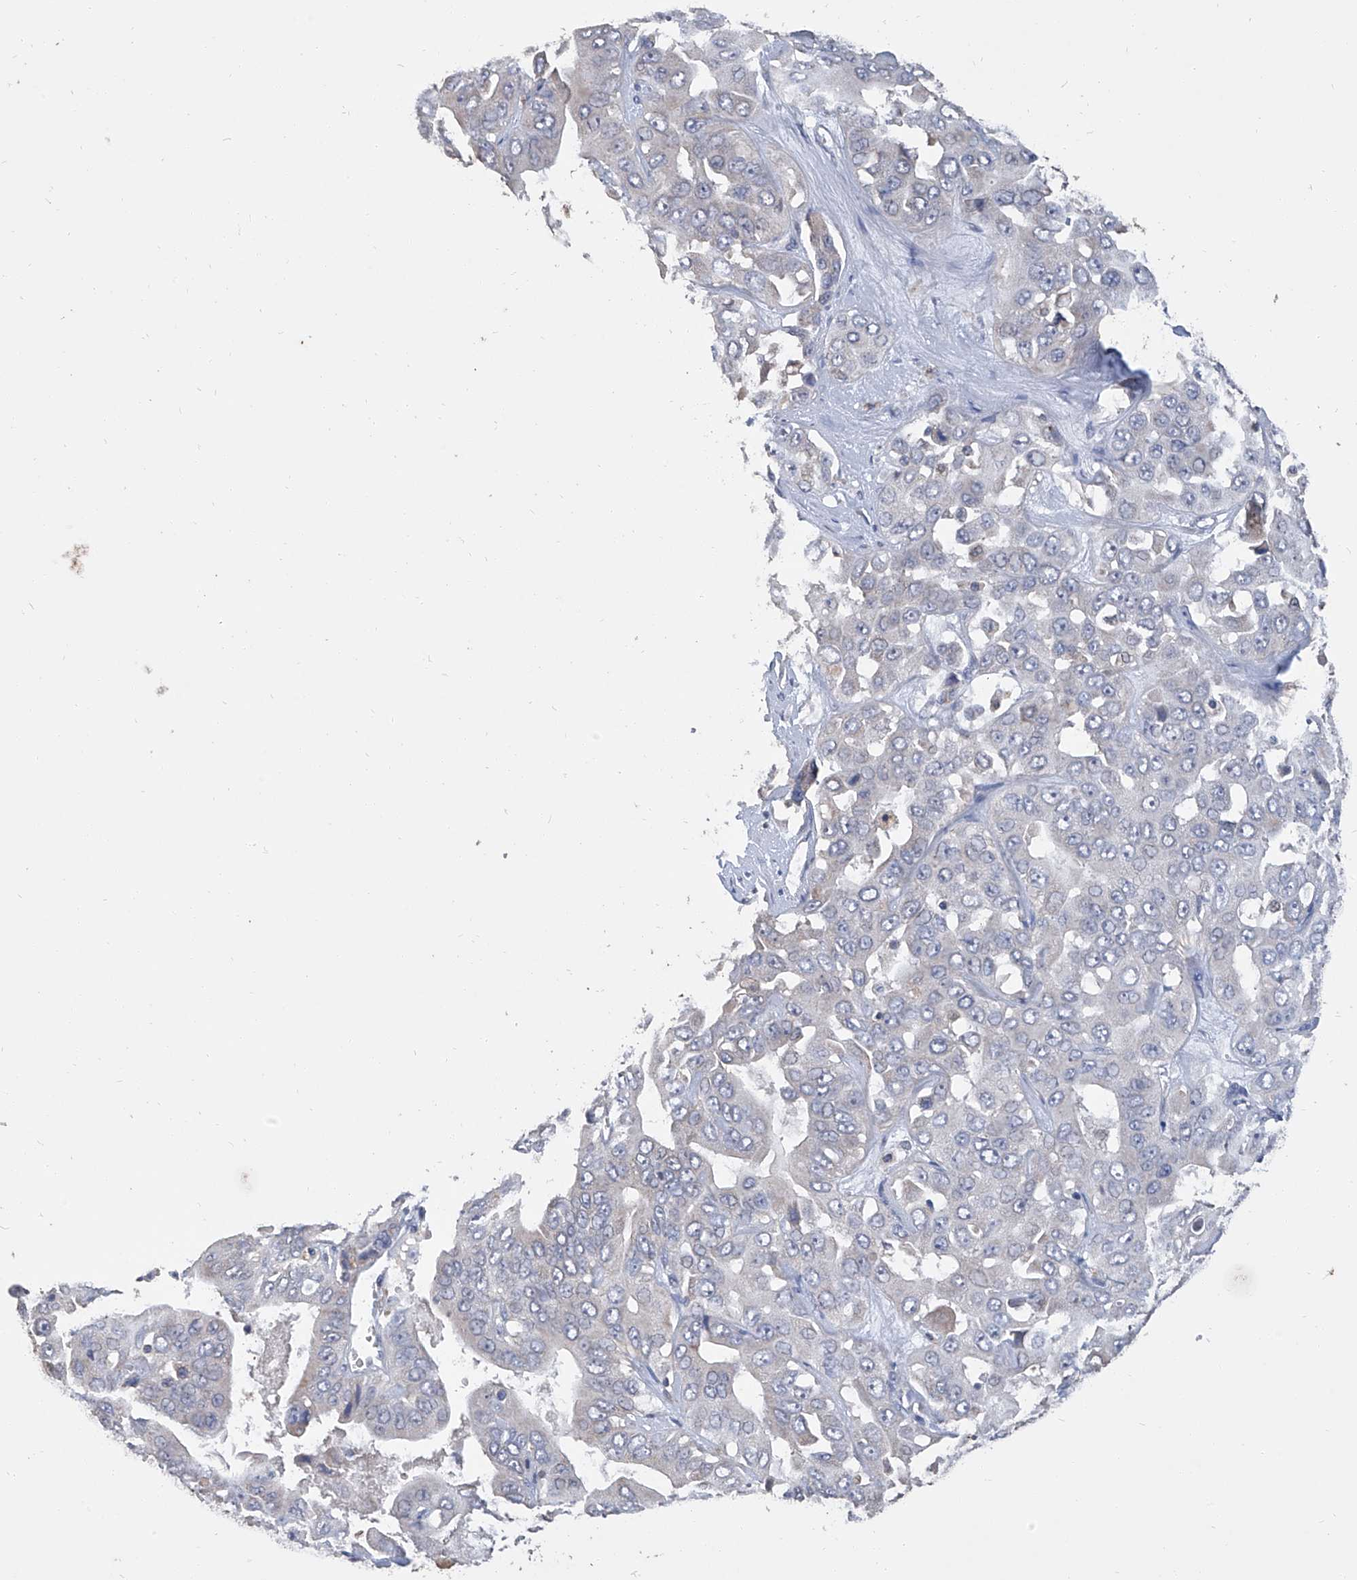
{"staining": {"intensity": "negative", "quantity": "none", "location": "none"}, "tissue": "liver cancer", "cell_type": "Tumor cells", "image_type": "cancer", "snomed": [{"axis": "morphology", "description": "Cholangiocarcinoma"}, {"axis": "topography", "description": "Liver"}], "caption": "Micrograph shows no protein expression in tumor cells of liver cancer (cholangiocarcinoma) tissue.", "gene": "GPT", "patient": {"sex": "female", "age": 52}}